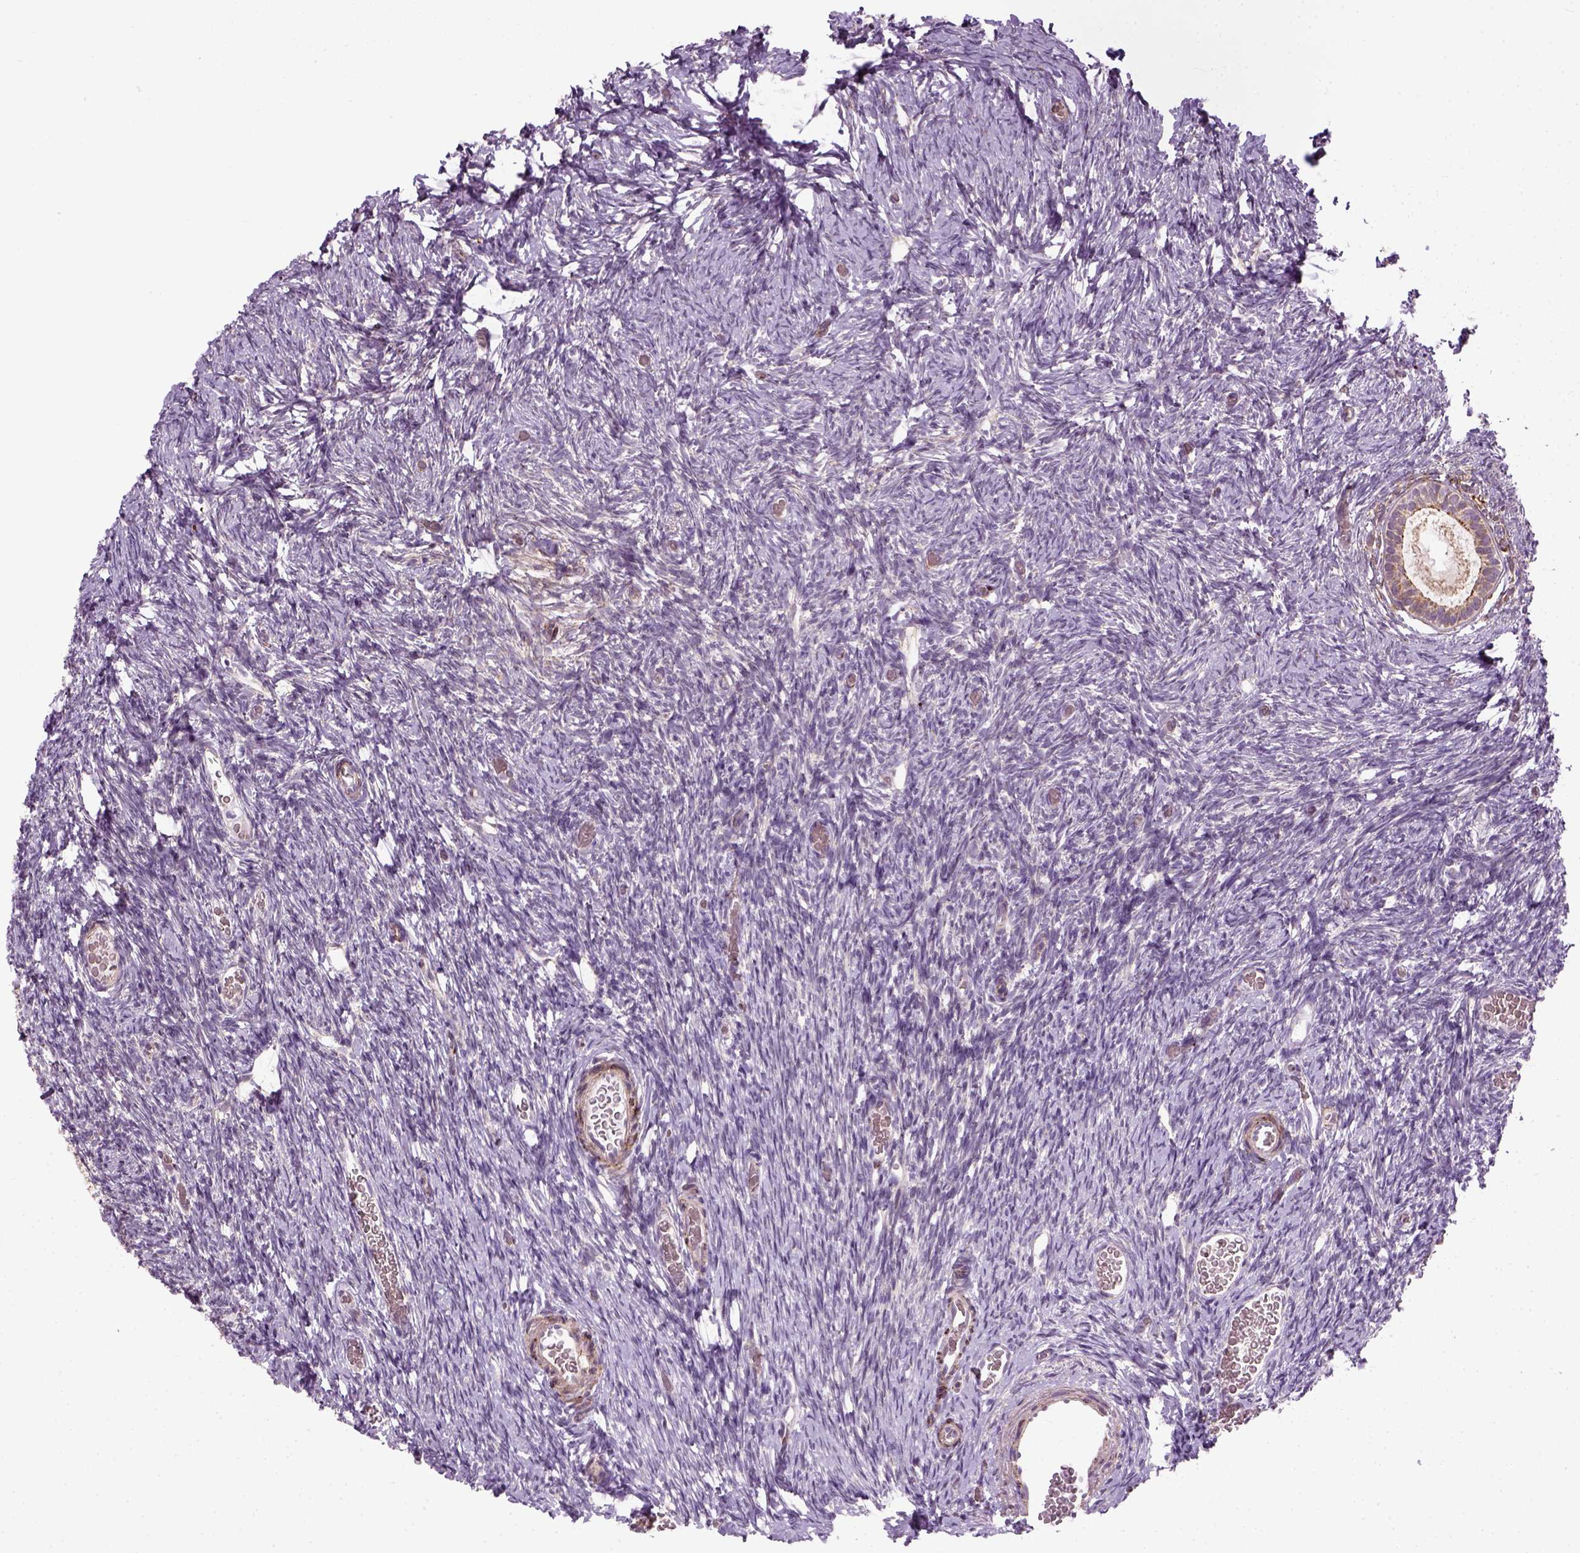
{"staining": {"intensity": "weak", "quantity": ">75%", "location": "cytoplasmic/membranous"}, "tissue": "ovary", "cell_type": "Follicle cells", "image_type": "normal", "snomed": [{"axis": "morphology", "description": "Normal tissue, NOS"}, {"axis": "topography", "description": "Ovary"}], "caption": "Immunohistochemical staining of unremarkable human ovary exhibits weak cytoplasmic/membranous protein expression in approximately >75% of follicle cells. (Stains: DAB in brown, nuclei in blue, Microscopy: brightfield microscopy at high magnification).", "gene": "XK", "patient": {"sex": "female", "age": 39}}